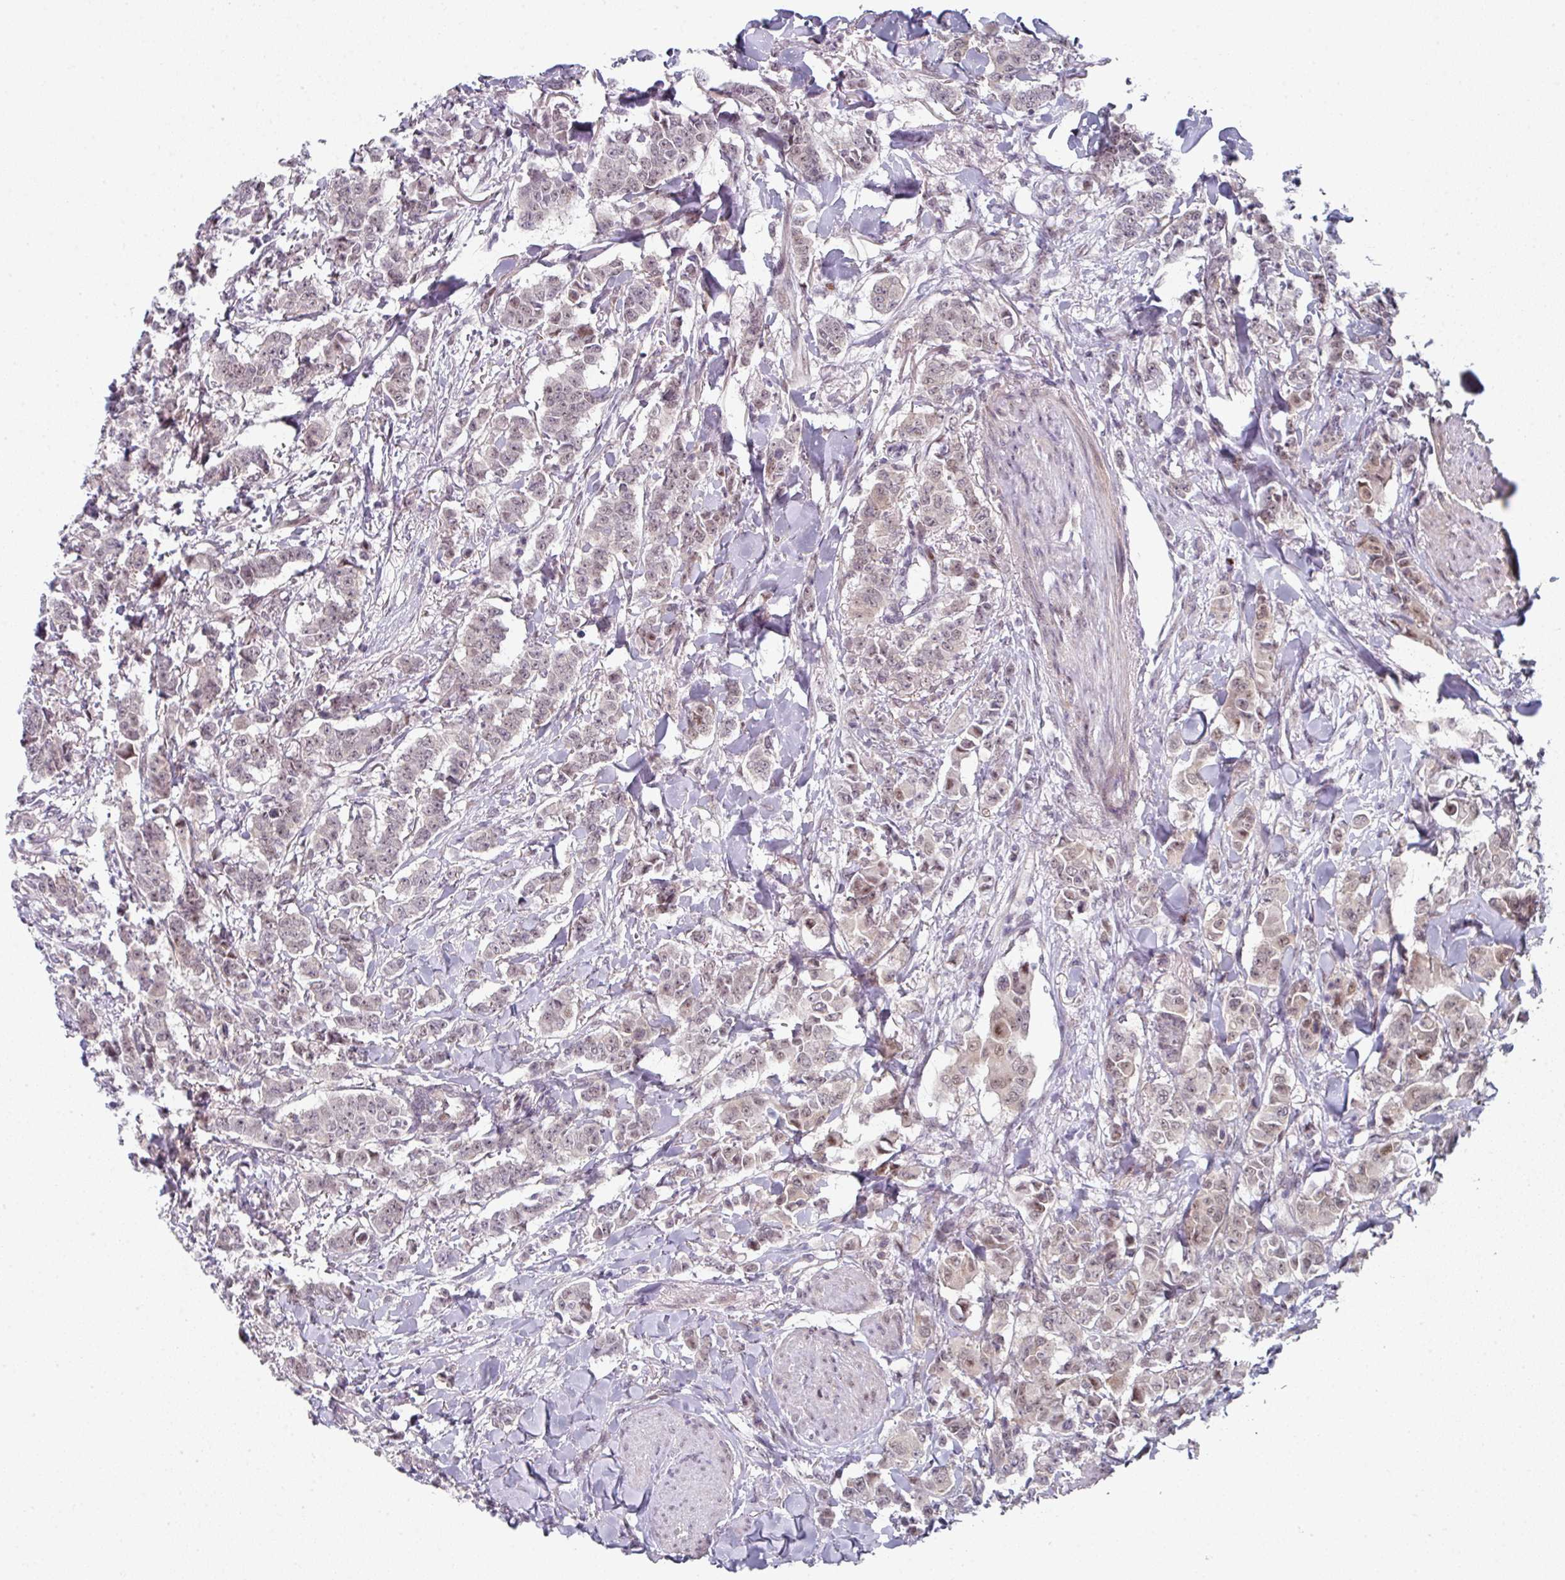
{"staining": {"intensity": "weak", "quantity": "25%-75%", "location": "cytoplasmic/membranous,nuclear"}, "tissue": "breast cancer", "cell_type": "Tumor cells", "image_type": "cancer", "snomed": [{"axis": "morphology", "description": "Duct carcinoma"}, {"axis": "topography", "description": "Breast"}], "caption": "This micrograph displays breast cancer stained with immunohistochemistry to label a protein in brown. The cytoplasmic/membranous and nuclear of tumor cells show weak positivity for the protein. Nuclei are counter-stained blue.", "gene": "TMCC1", "patient": {"sex": "female", "age": 40}}